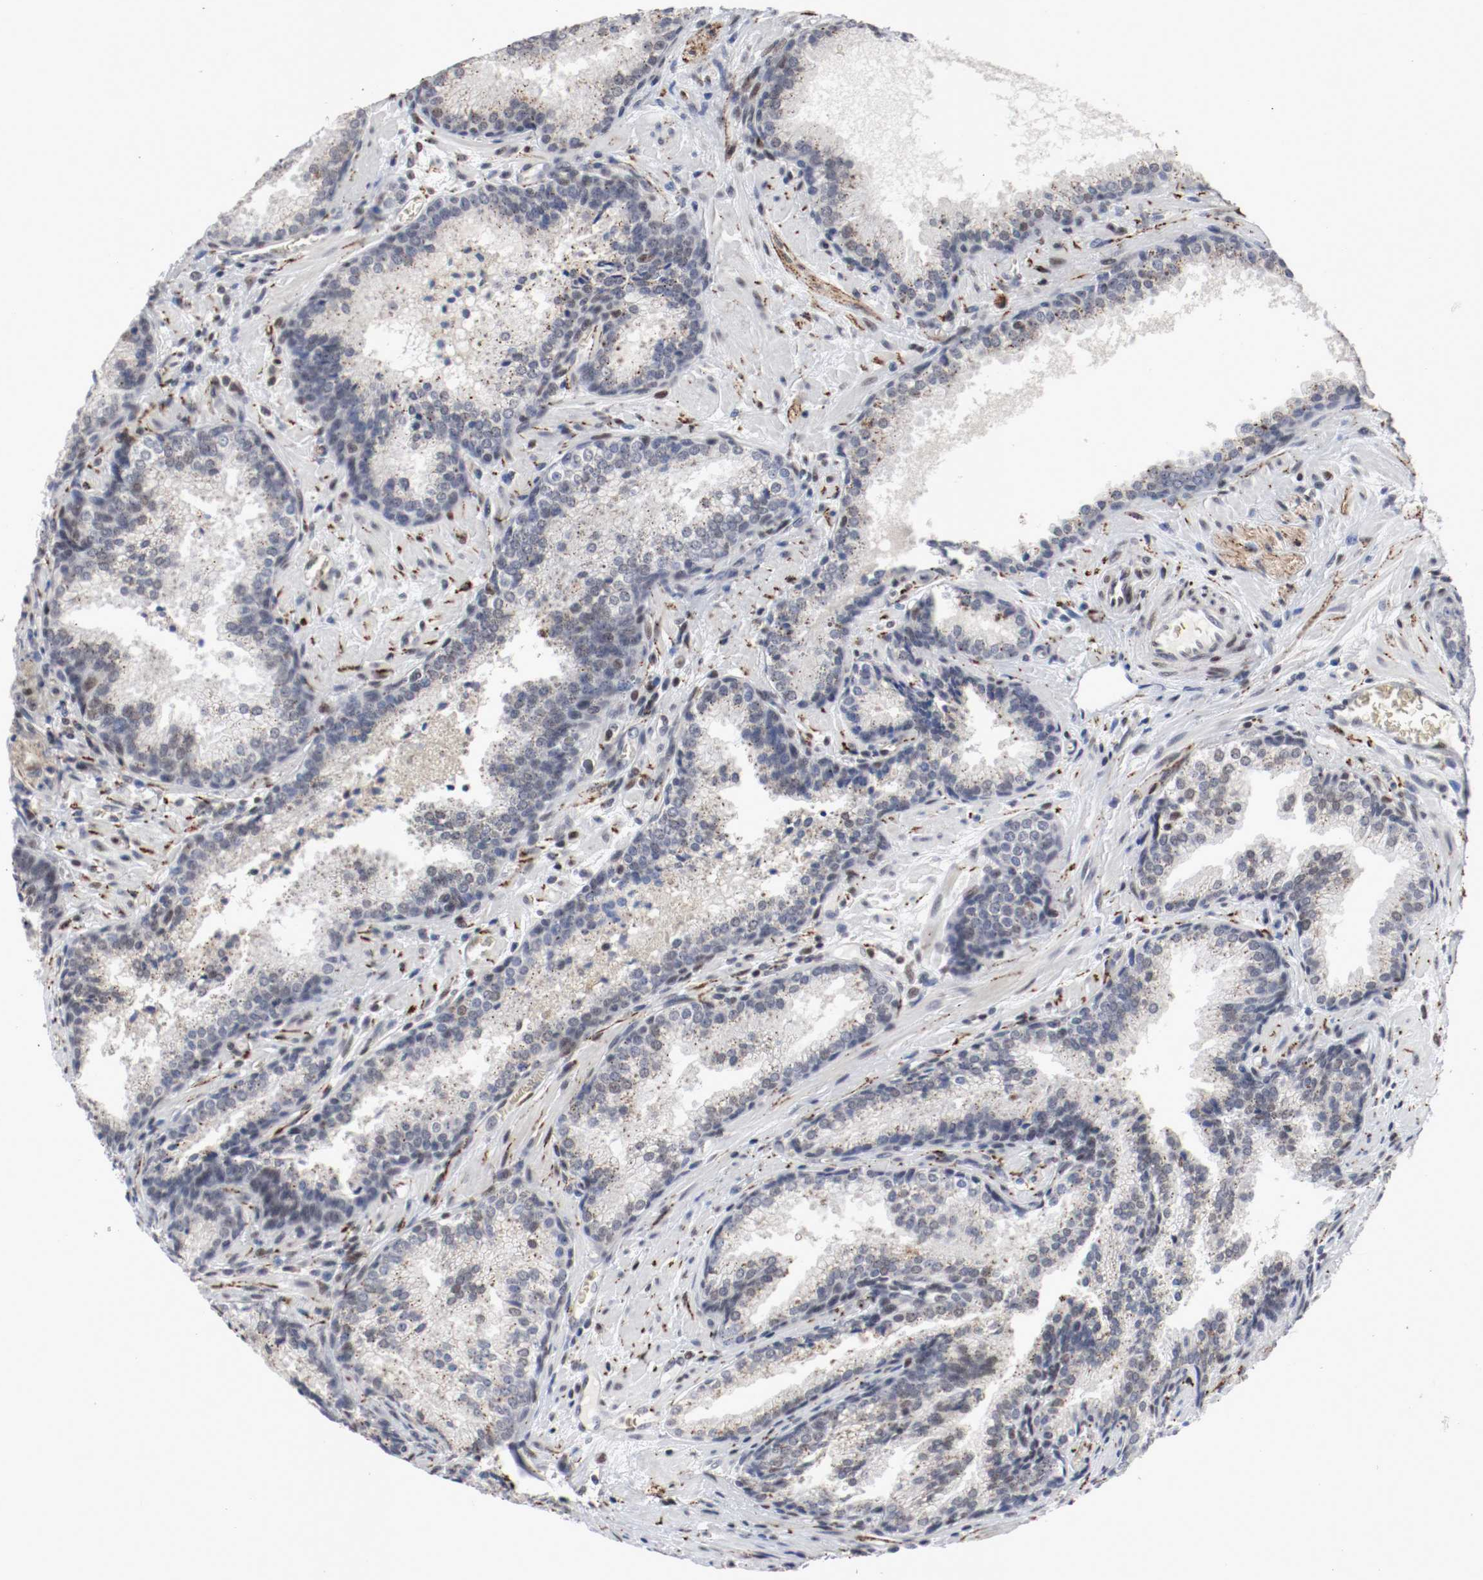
{"staining": {"intensity": "weak", "quantity": "25%-75%", "location": "cytoplasmic/membranous"}, "tissue": "prostate cancer", "cell_type": "Tumor cells", "image_type": "cancer", "snomed": [{"axis": "morphology", "description": "Adenocarcinoma, Low grade"}, {"axis": "topography", "description": "Prostate"}], "caption": "Immunohistochemistry (IHC) micrograph of neoplastic tissue: human prostate cancer (low-grade adenocarcinoma) stained using IHC shows low levels of weak protein expression localized specifically in the cytoplasmic/membranous of tumor cells, appearing as a cytoplasmic/membranous brown color.", "gene": "JUND", "patient": {"sex": "male", "age": 60}}